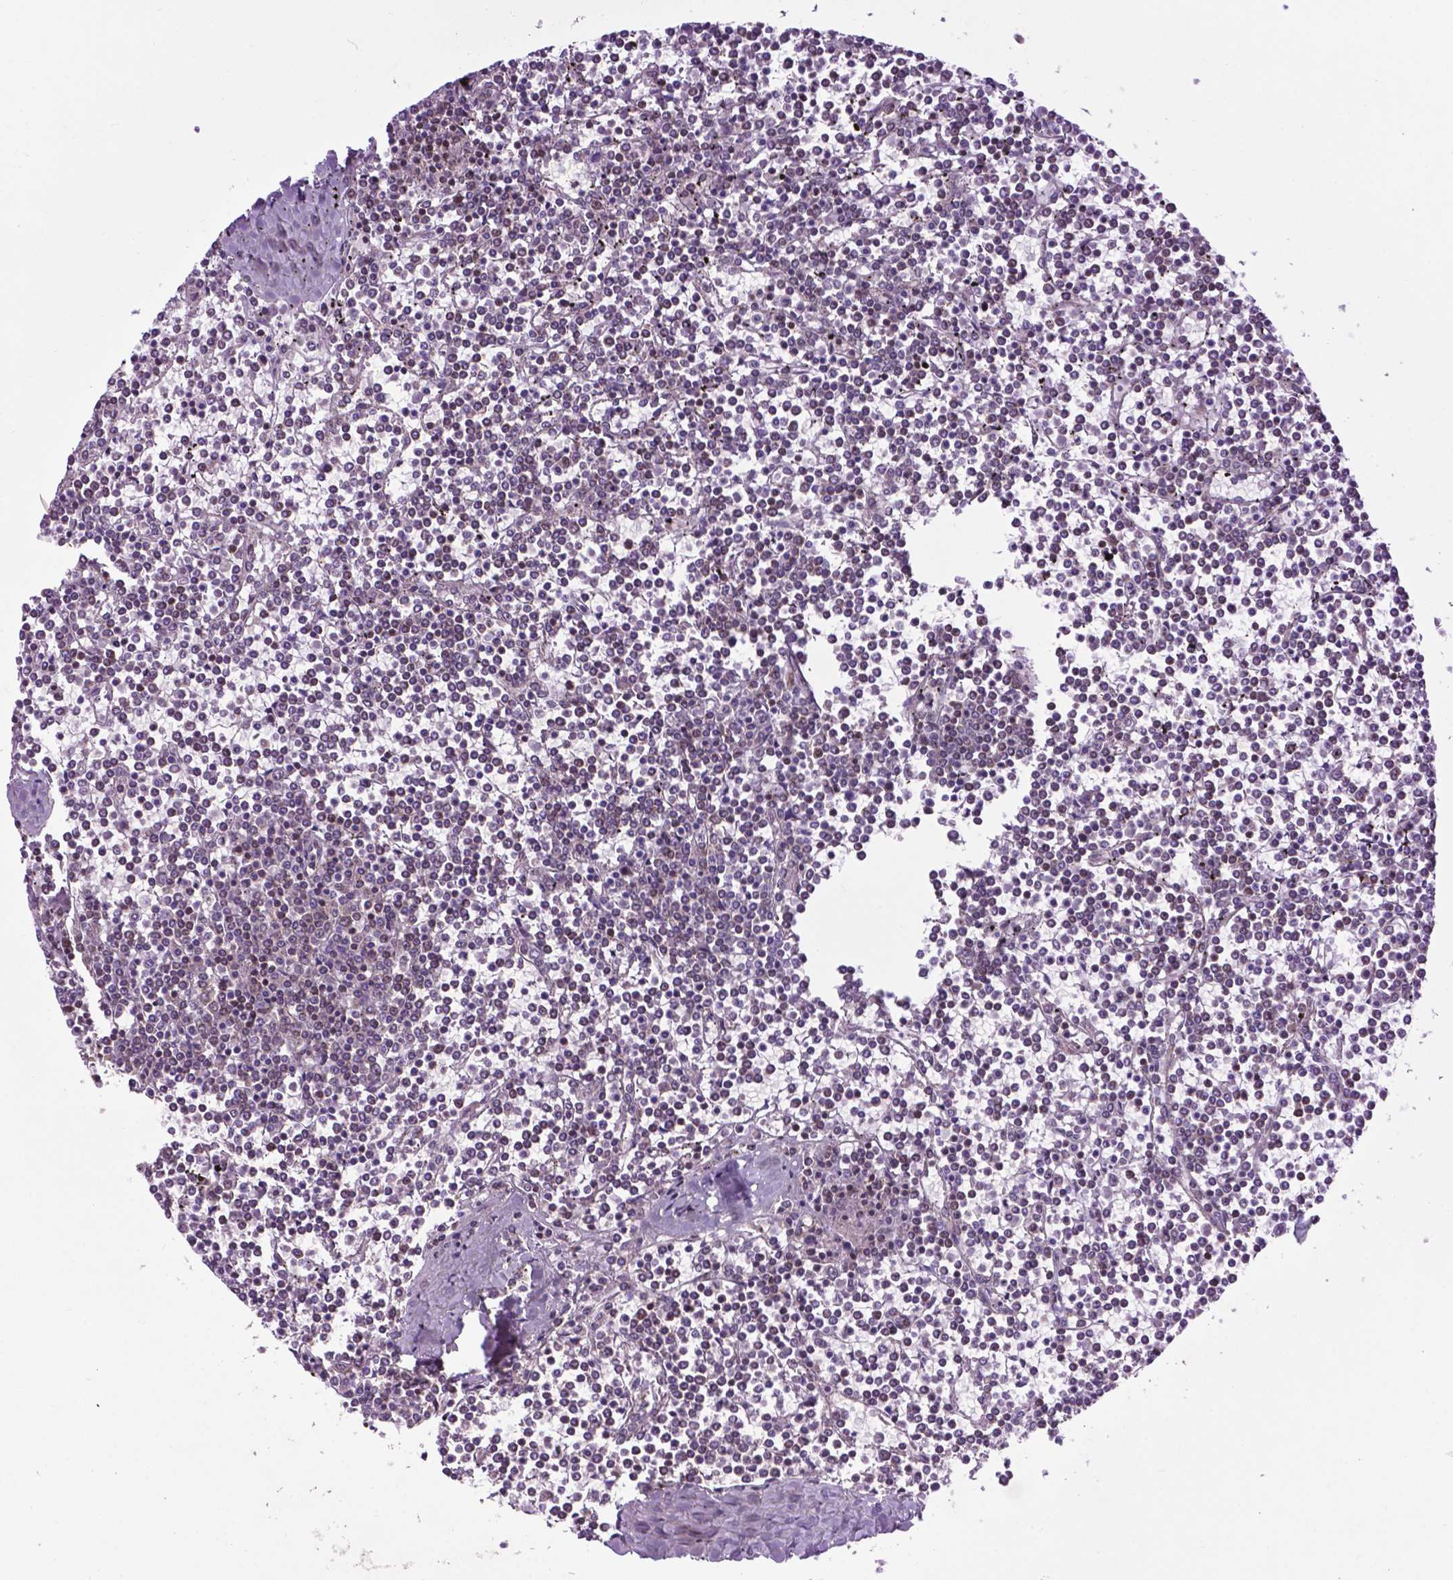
{"staining": {"intensity": "negative", "quantity": "none", "location": "none"}, "tissue": "lymphoma", "cell_type": "Tumor cells", "image_type": "cancer", "snomed": [{"axis": "morphology", "description": "Malignant lymphoma, non-Hodgkin's type, Low grade"}, {"axis": "topography", "description": "Spleen"}], "caption": "Immunohistochemistry (IHC) image of human malignant lymphoma, non-Hodgkin's type (low-grade) stained for a protein (brown), which reveals no expression in tumor cells.", "gene": "EAF1", "patient": {"sex": "female", "age": 19}}